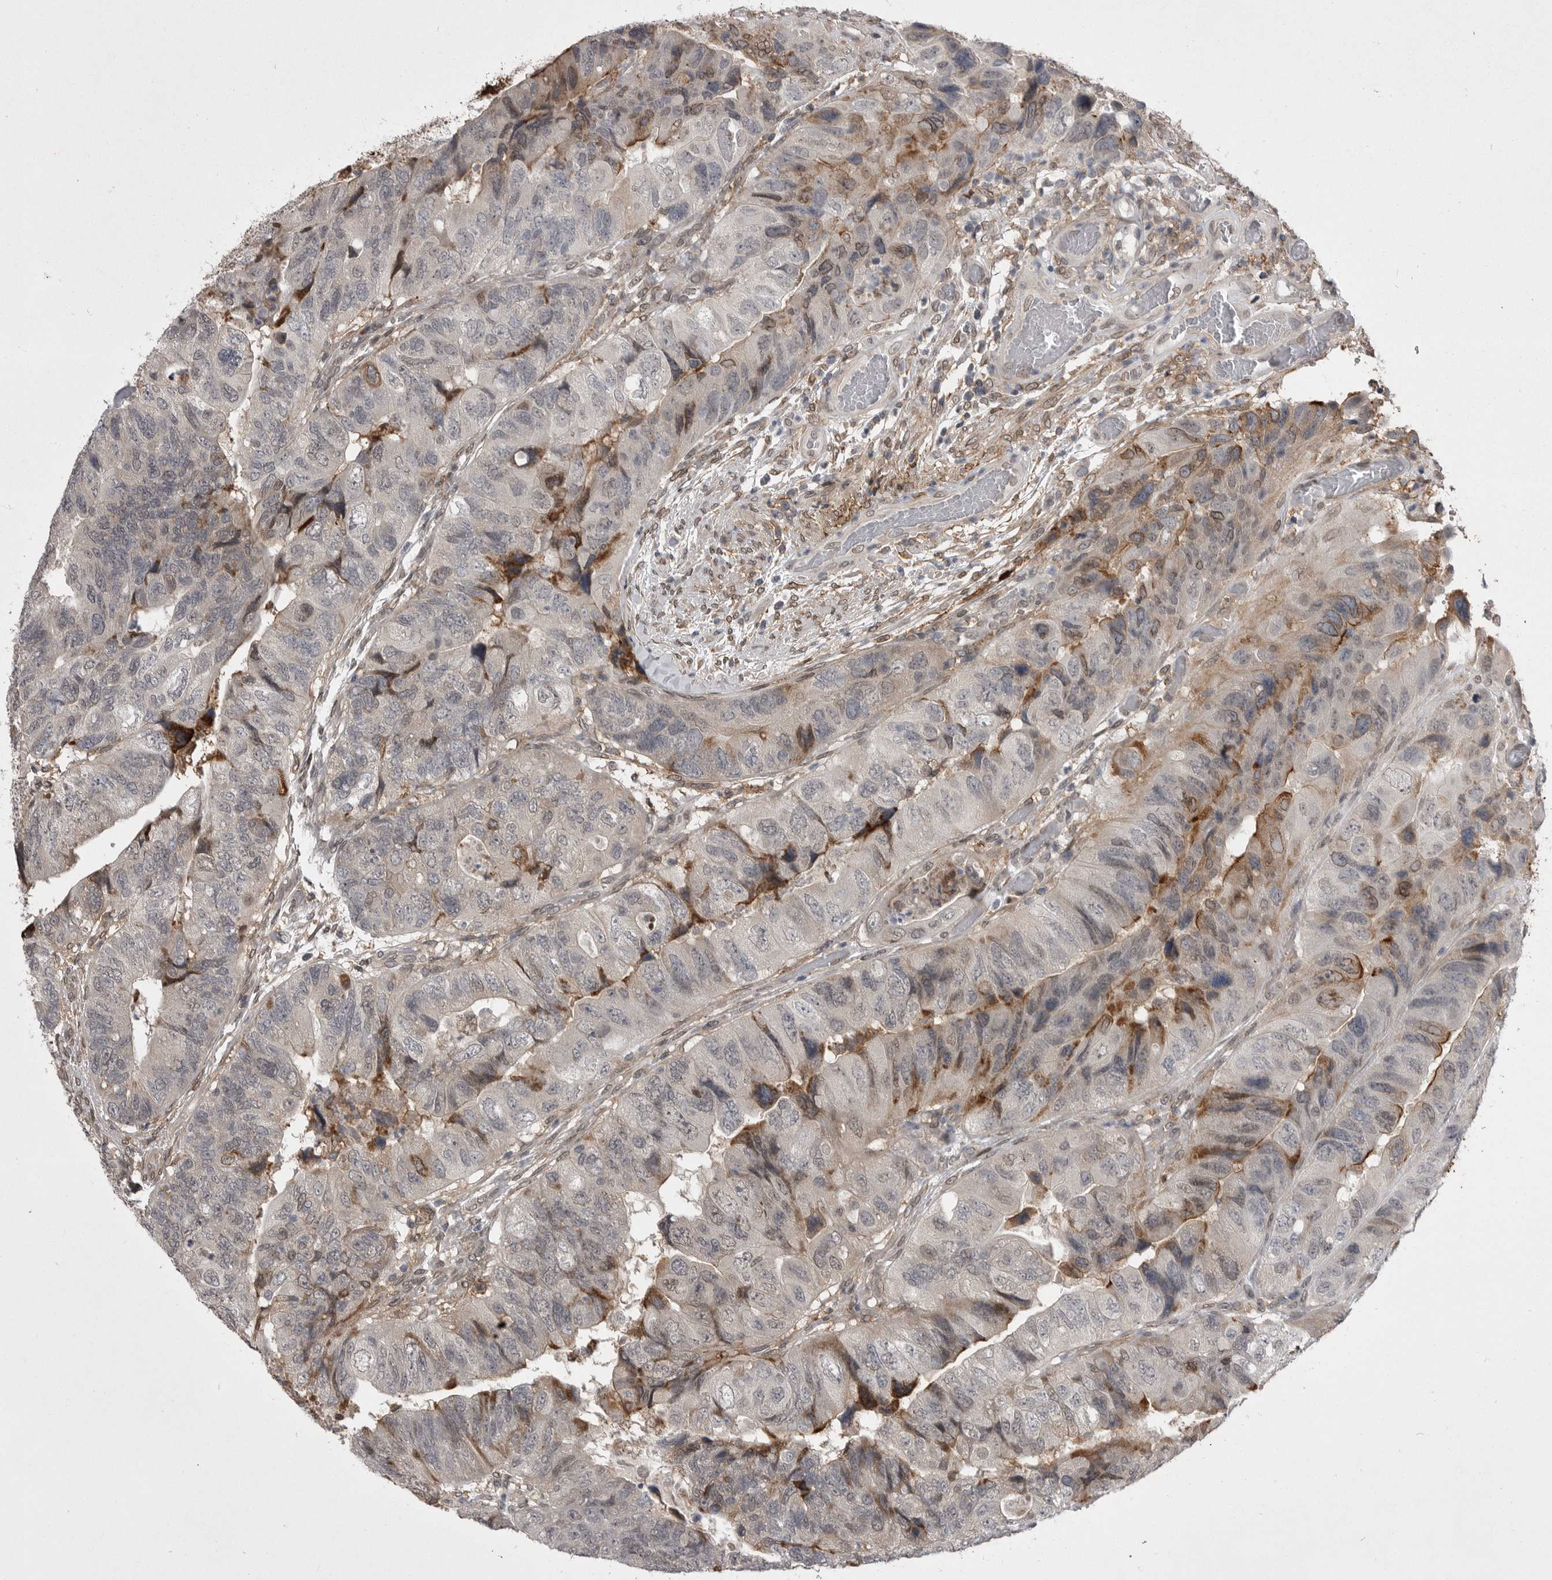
{"staining": {"intensity": "moderate", "quantity": "<25%", "location": "cytoplasmic/membranous"}, "tissue": "colorectal cancer", "cell_type": "Tumor cells", "image_type": "cancer", "snomed": [{"axis": "morphology", "description": "Adenocarcinoma, NOS"}, {"axis": "topography", "description": "Rectum"}], "caption": "Moderate cytoplasmic/membranous staining is present in approximately <25% of tumor cells in colorectal cancer. (DAB IHC, brown staining for protein, blue staining for nuclei).", "gene": "ABL1", "patient": {"sex": "male", "age": 63}}